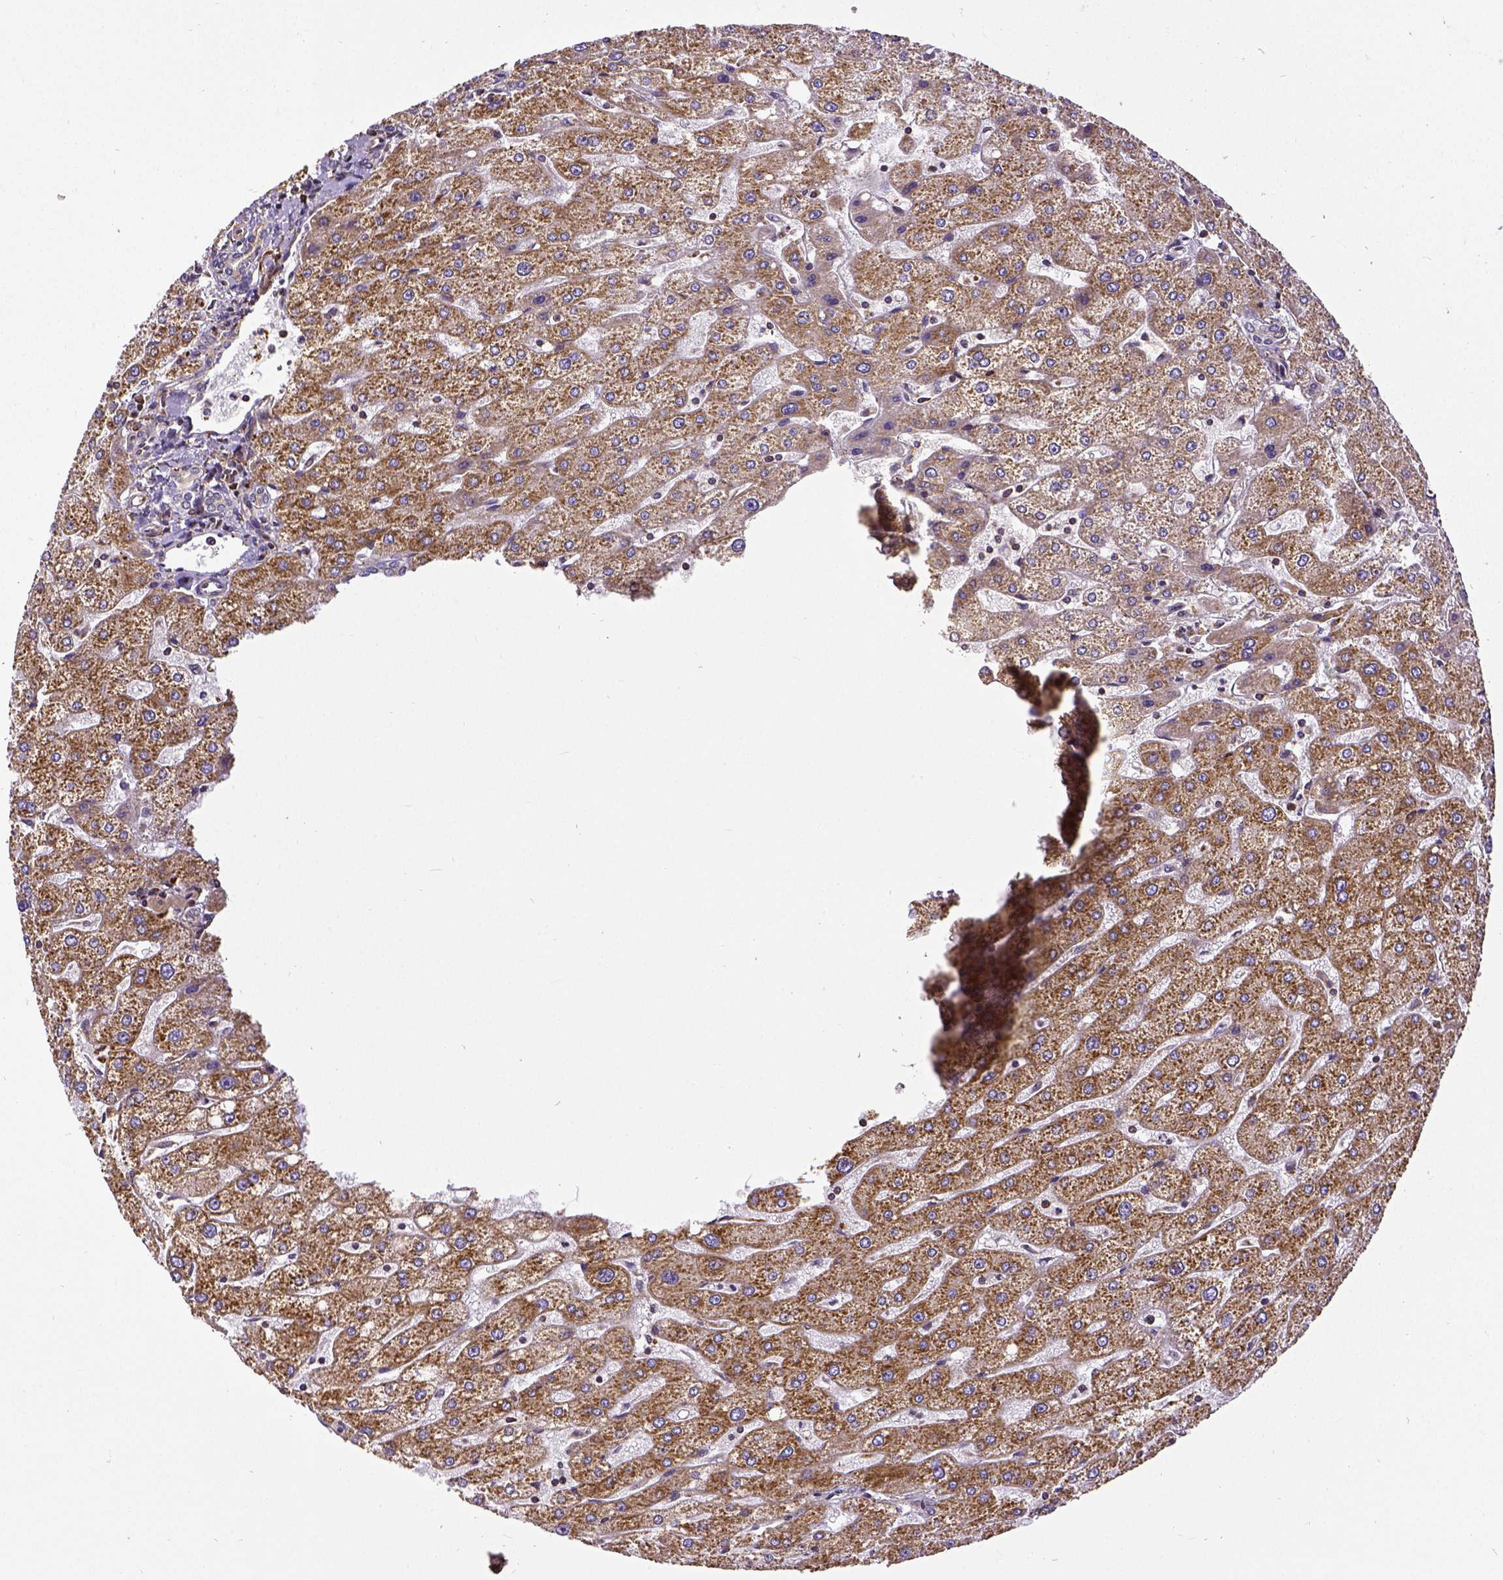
{"staining": {"intensity": "weak", "quantity": ">75%", "location": "cytoplasmic/membranous"}, "tissue": "liver", "cell_type": "Cholangiocytes", "image_type": "normal", "snomed": [{"axis": "morphology", "description": "Normal tissue, NOS"}, {"axis": "topography", "description": "Liver"}], "caption": "High-power microscopy captured an immunohistochemistry (IHC) histopathology image of benign liver, revealing weak cytoplasmic/membranous expression in about >75% of cholangiocytes. (DAB = brown stain, brightfield microscopy at high magnification).", "gene": "MTDH", "patient": {"sex": "male", "age": 67}}